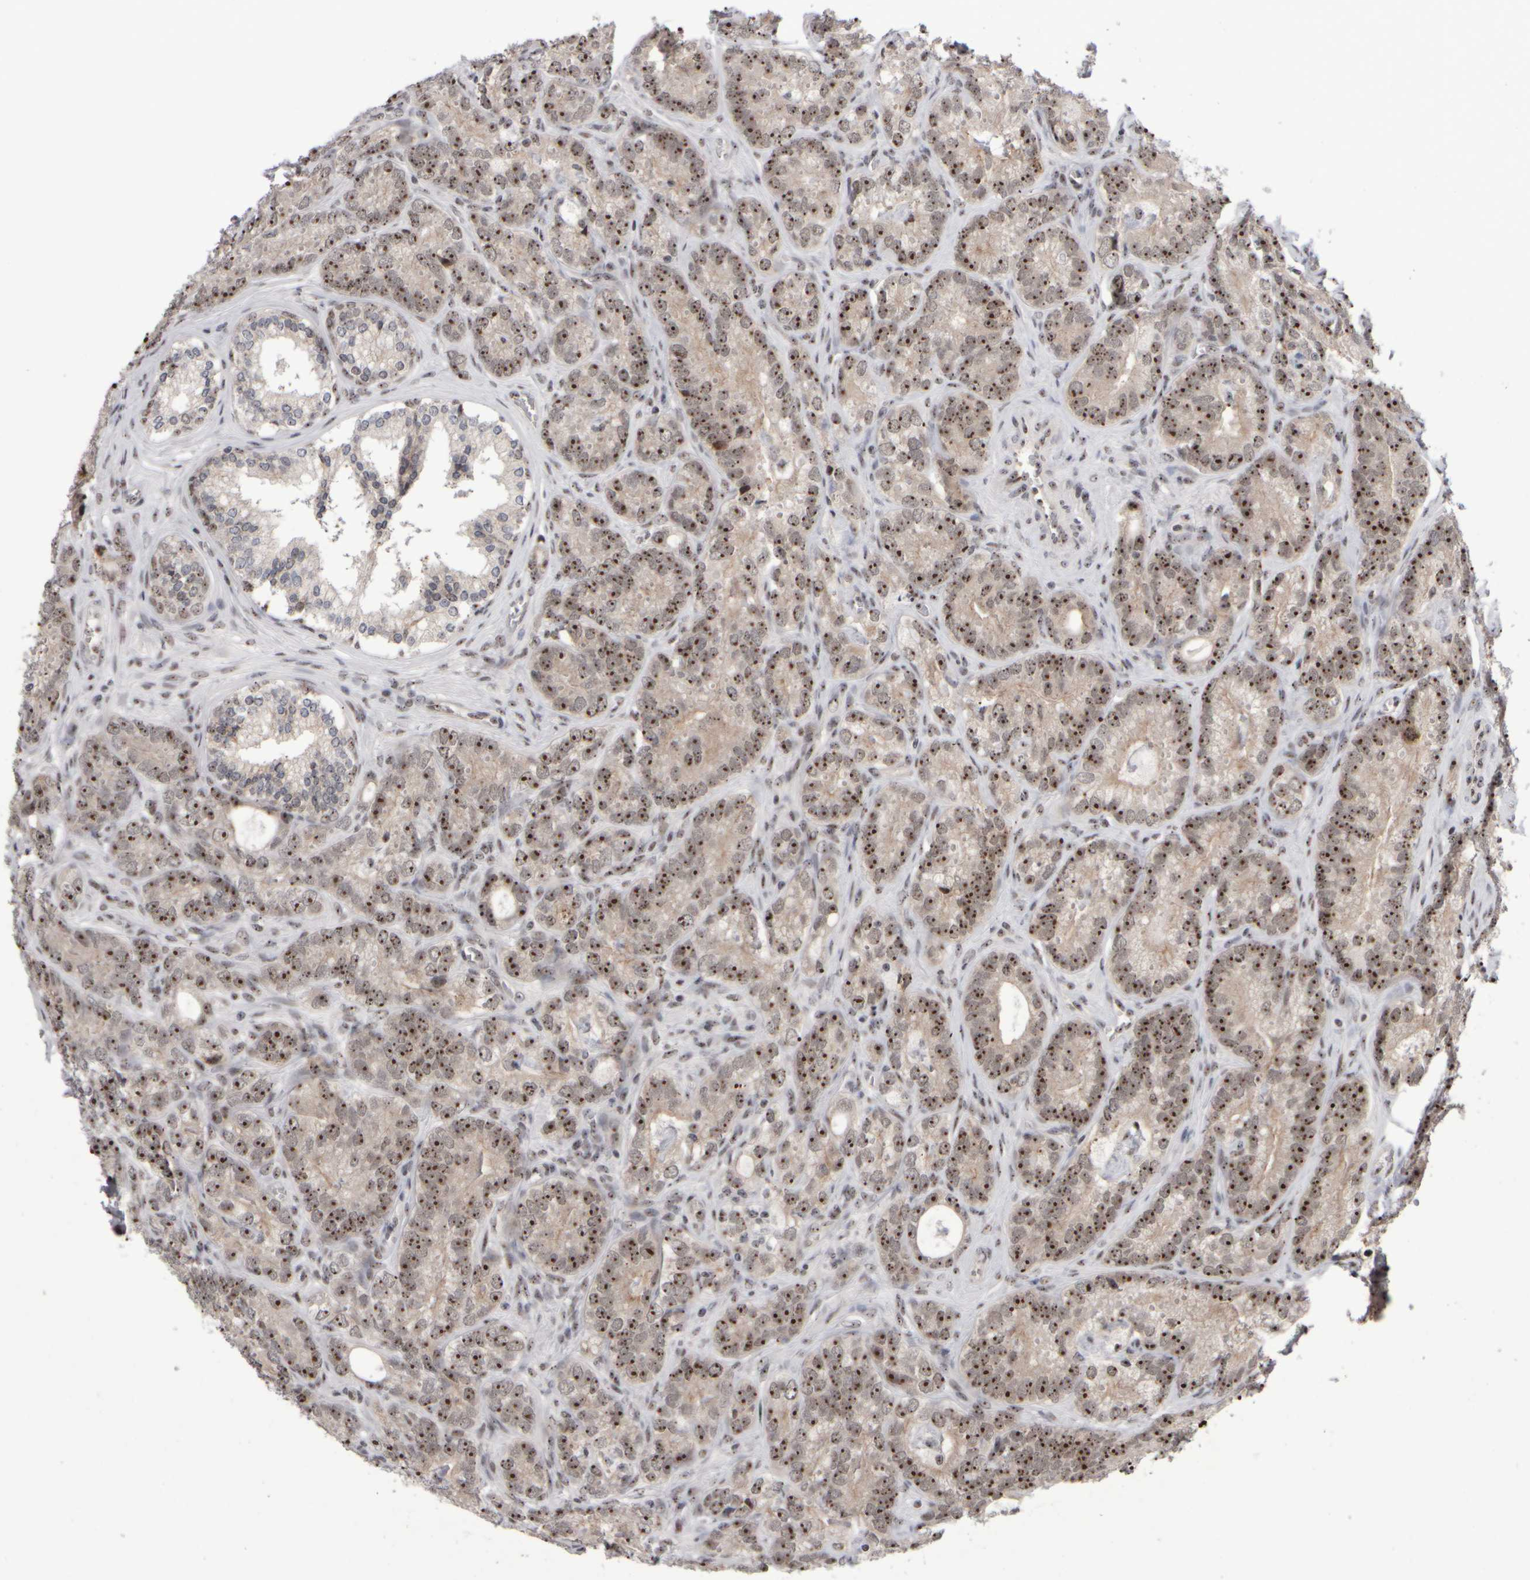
{"staining": {"intensity": "moderate", "quantity": ">75%", "location": "nuclear"}, "tissue": "prostate cancer", "cell_type": "Tumor cells", "image_type": "cancer", "snomed": [{"axis": "morphology", "description": "Adenocarcinoma, High grade"}, {"axis": "topography", "description": "Prostate"}], "caption": "The micrograph demonstrates immunohistochemical staining of adenocarcinoma (high-grade) (prostate). There is moderate nuclear expression is present in about >75% of tumor cells.", "gene": "SURF6", "patient": {"sex": "male", "age": 56}}